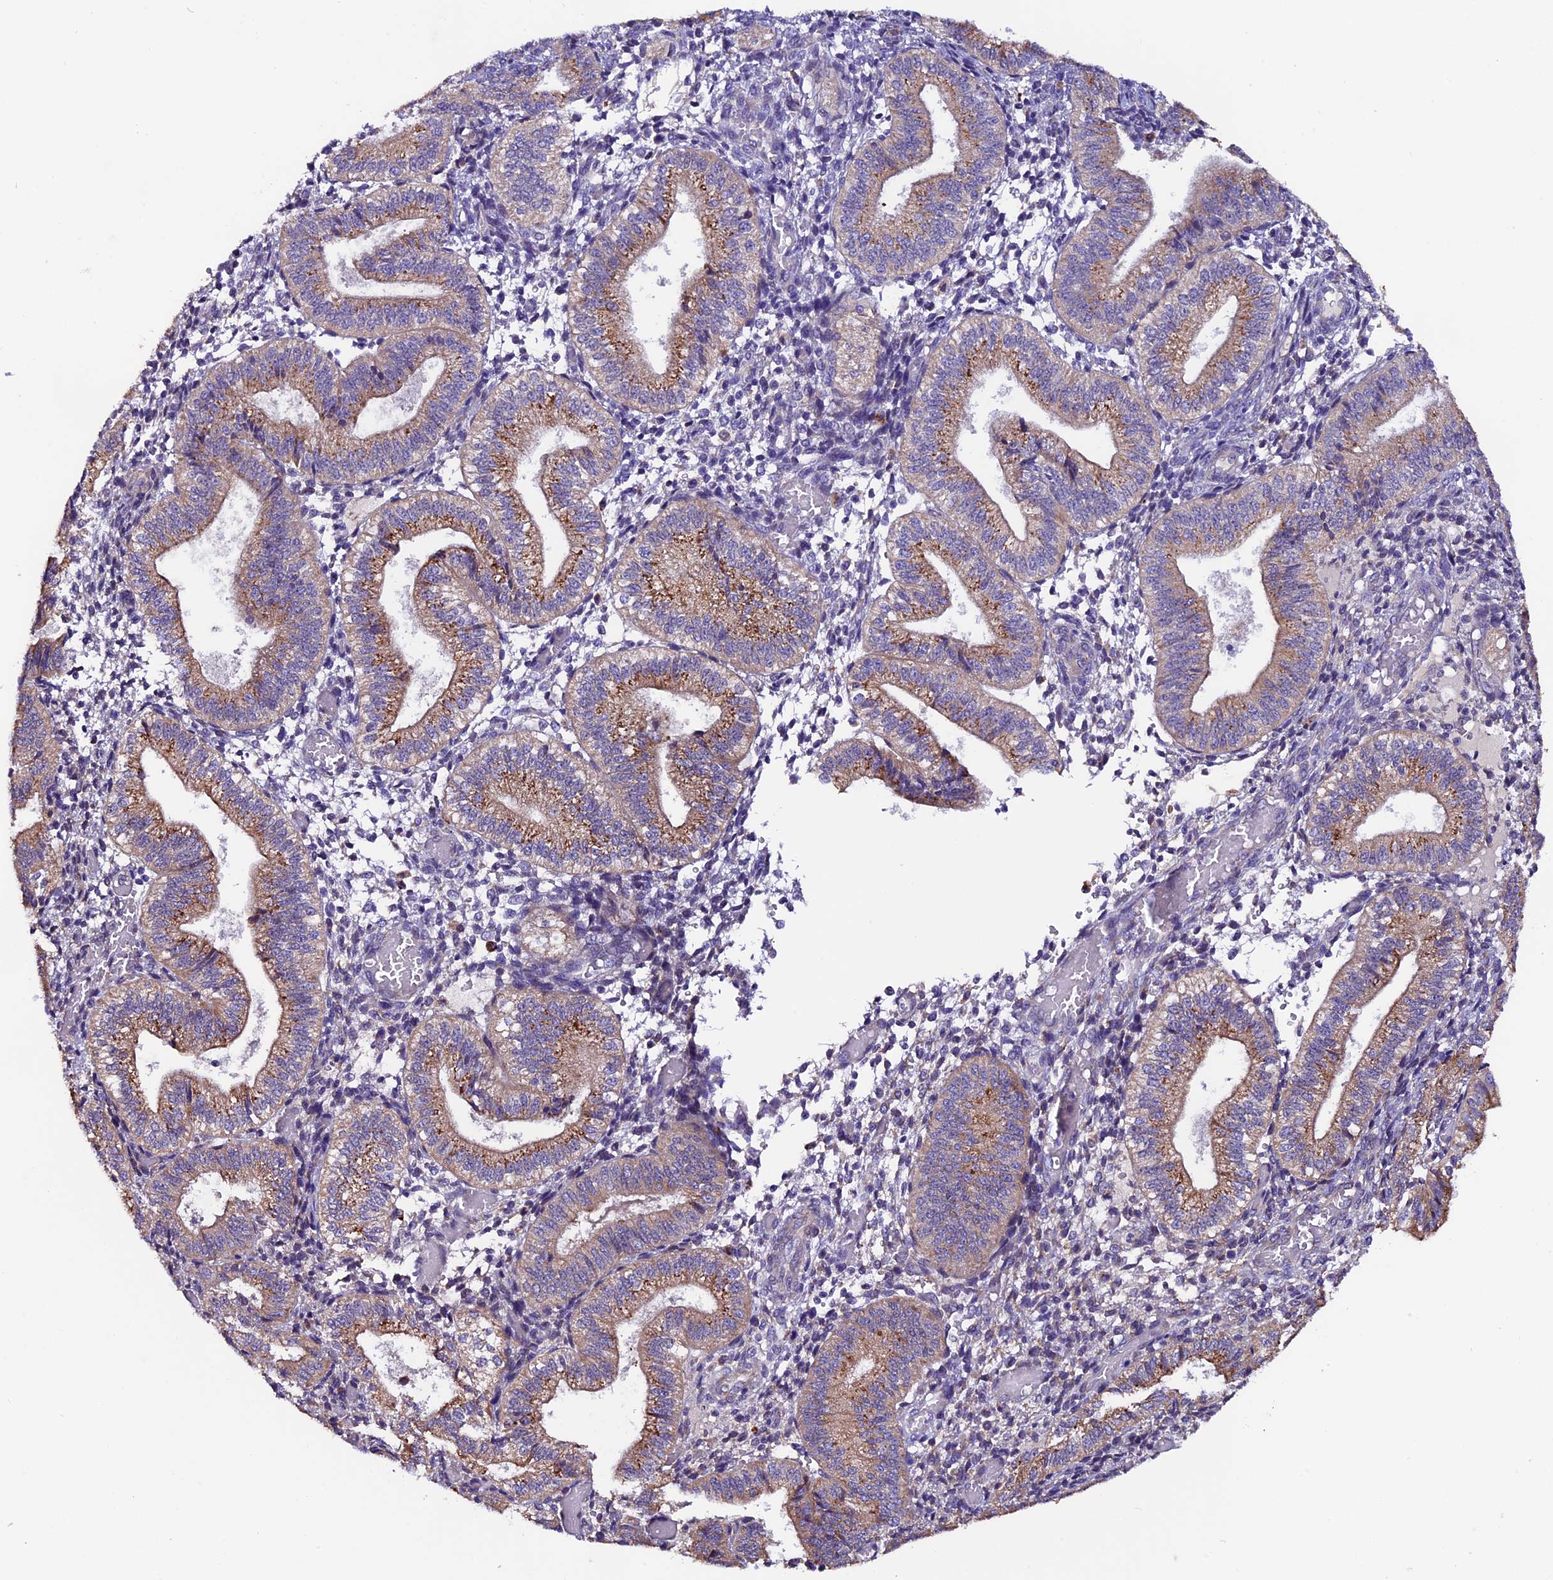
{"staining": {"intensity": "negative", "quantity": "none", "location": "none"}, "tissue": "endometrium", "cell_type": "Cells in endometrial stroma", "image_type": "normal", "snomed": [{"axis": "morphology", "description": "Normal tissue, NOS"}, {"axis": "topography", "description": "Endometrium"}], "caption": "Cells in endometrial stroma show no significant staining in unremarkable endometrium.", "gene": "CLN5", "patient": {"sex": "female", "age": 34}}